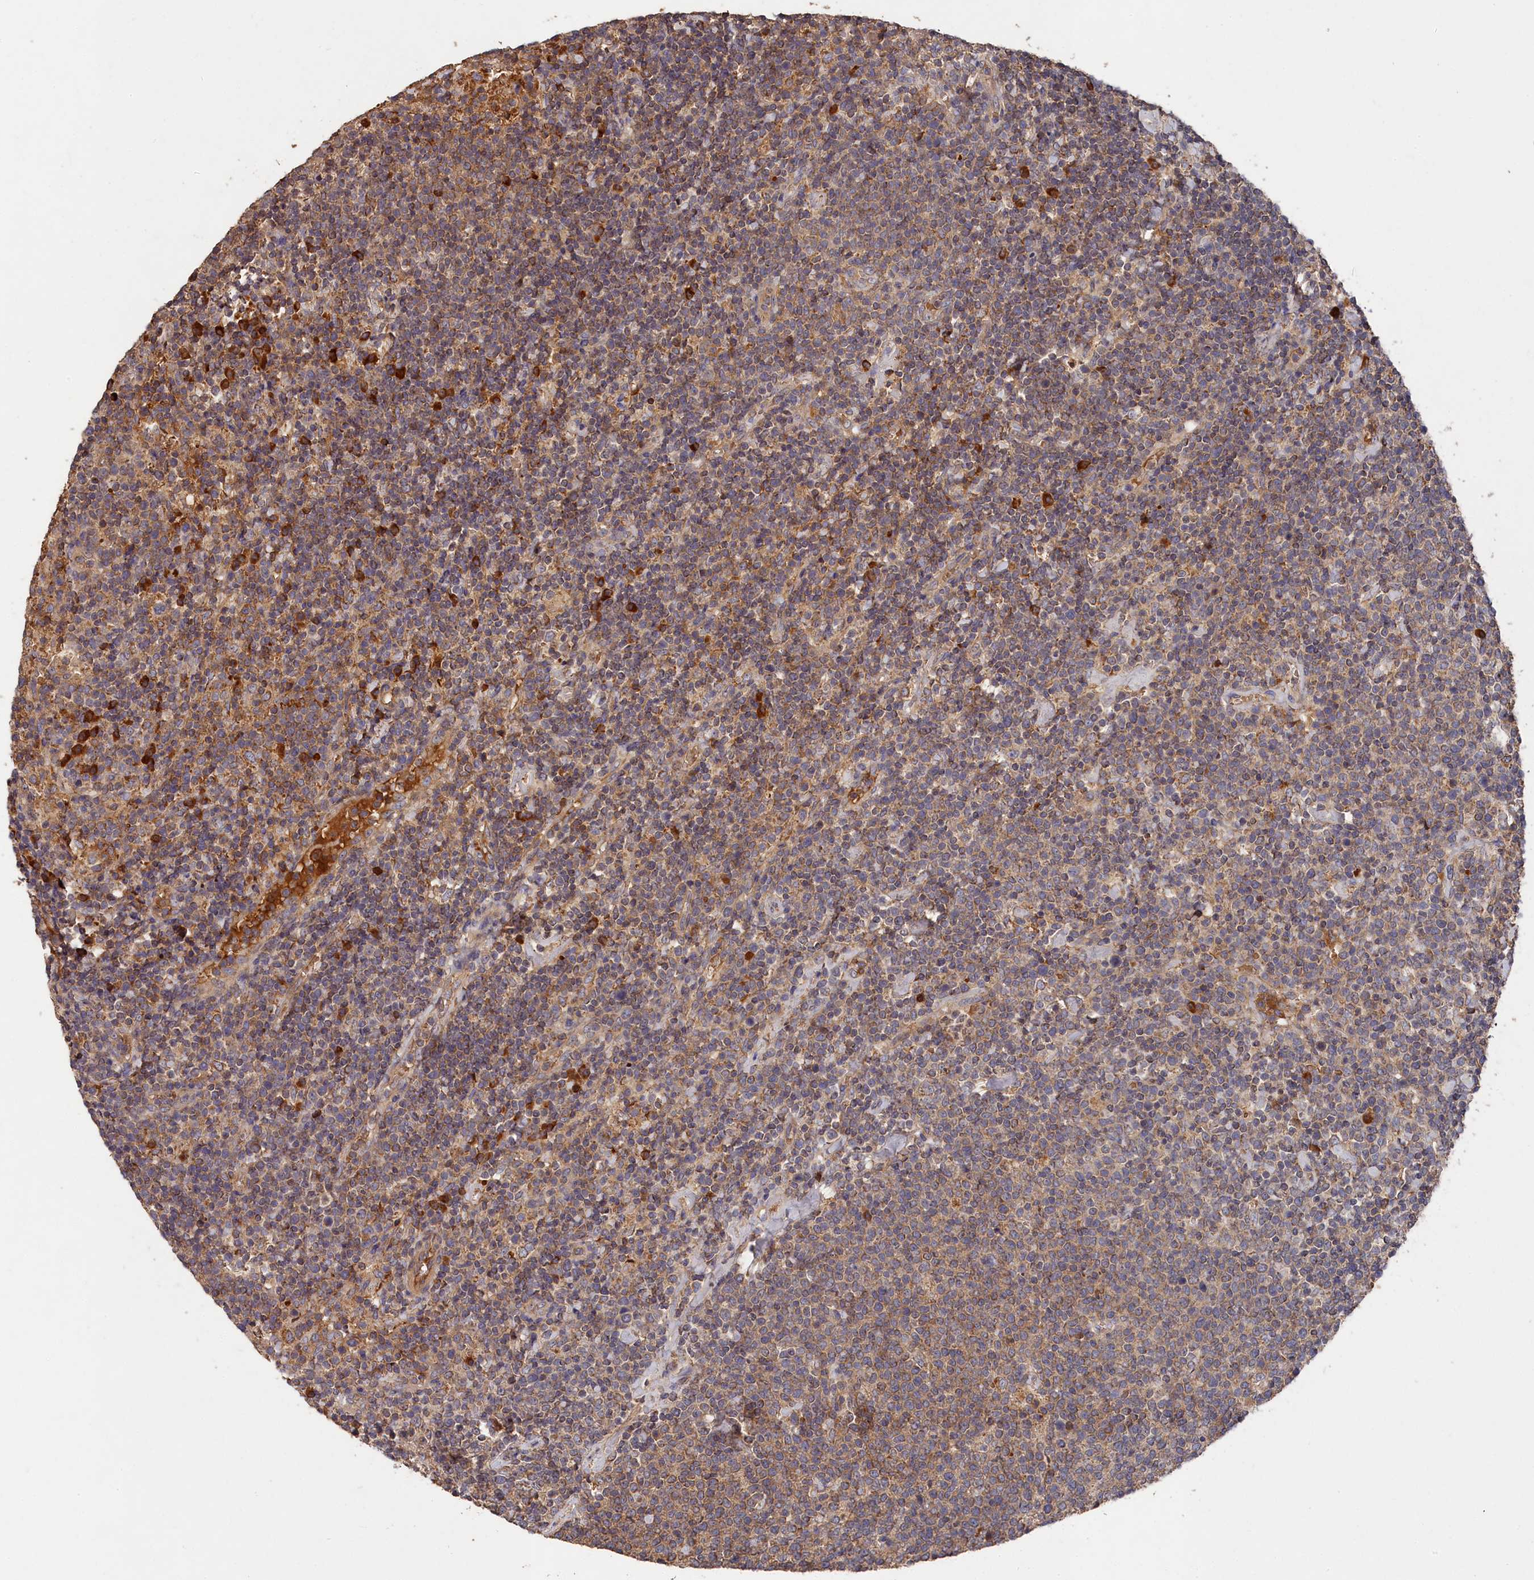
{"staining": {"intensity": "weak", "quantity": "25%-75%", "location": "cytoplasmic/membranous"}, "tissue": "lymphoma", "cell_type": "Tumor cells", "image_type": "cancer", "snomed": [{"axis": "morphology", "description": "Malignant lymphoma, non-Hodgkin's type, High grade"}, {"axis": "topography", "description": "Lymph node"}], "caption": "An IHC image of tumor tissue is shown. Protein staining in brown shows weak cytoplasmic/membranous positivity in lymphoma within tumor cells.", "gene": "DHRS11", "patient": {"sex": "male", "age": 61}}